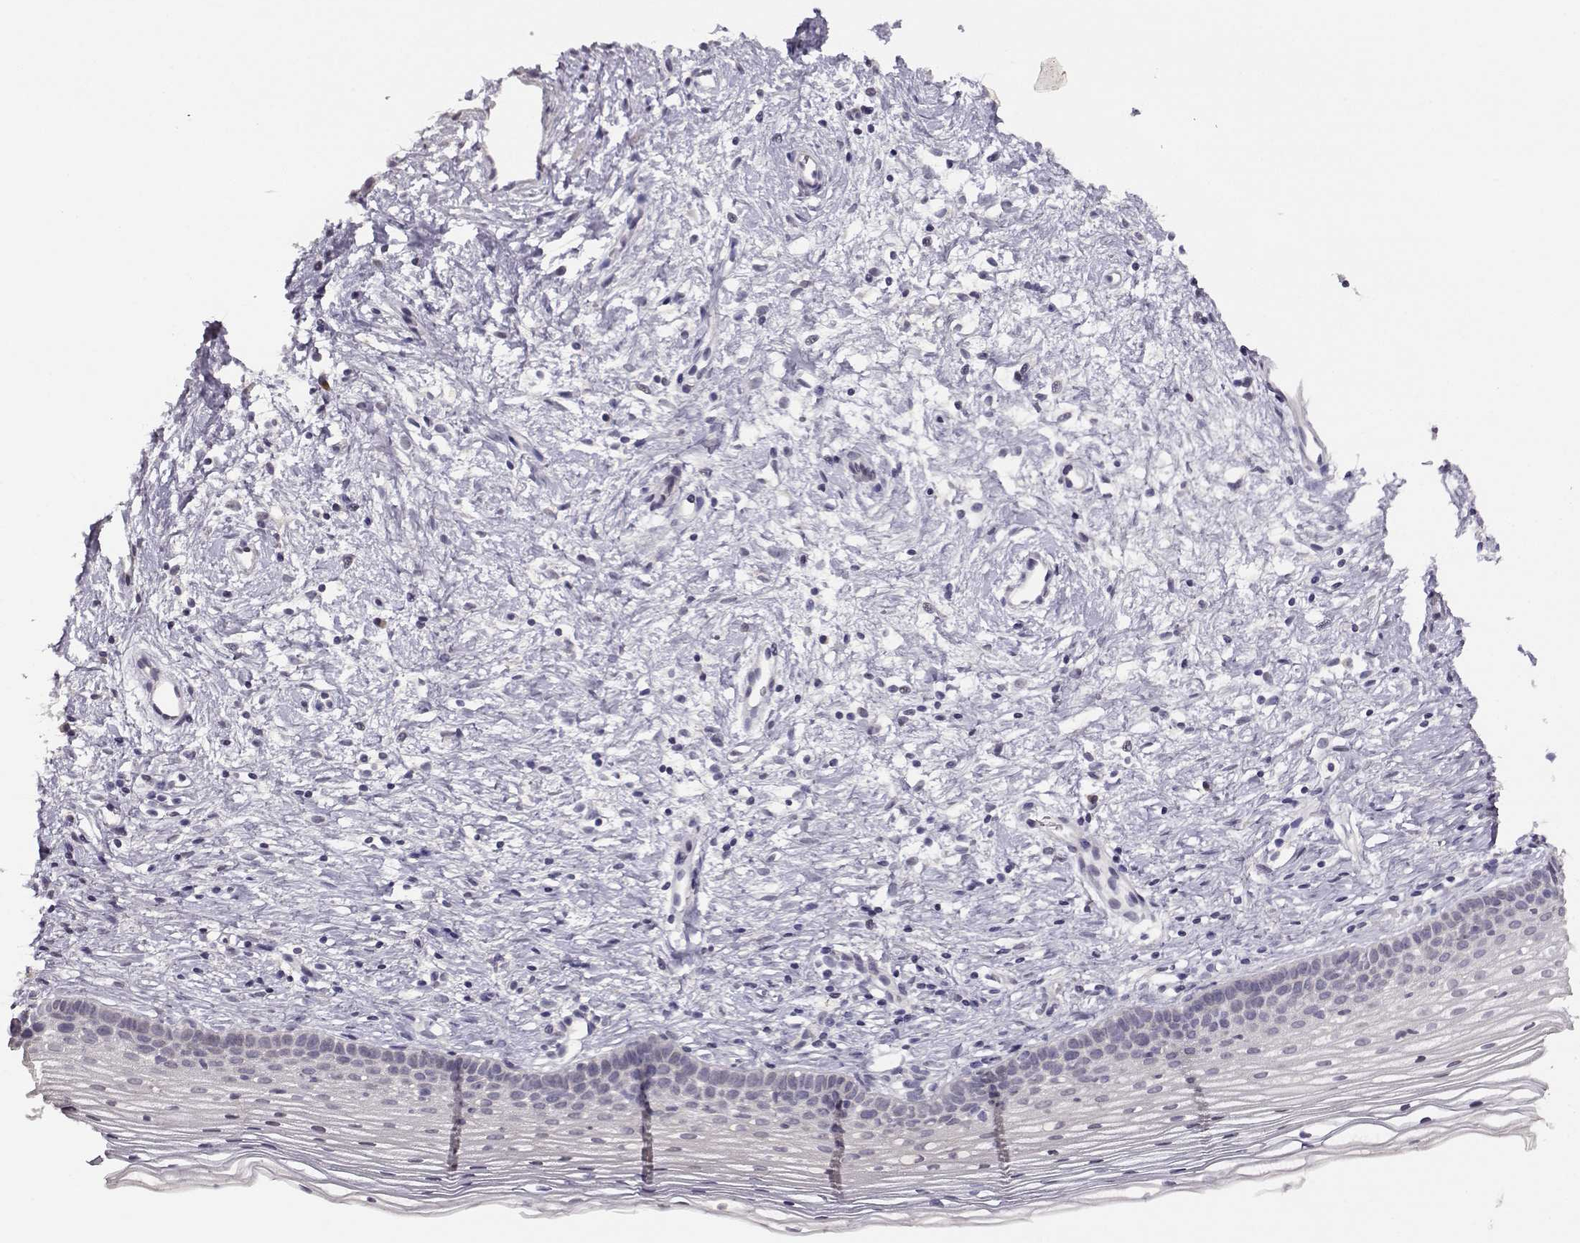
{"staining": {"intensity": "negative", "quantity": "none", "location": "none"}, "tissue": "cervix", "cell_type": "Glandular cells", "image_type": "normal", "snomed": [{"axis": "morphology", "description": "Normal tissue, NOS"}, {"axis": "topography", "description": "Cervix"}], "caption": "Human cervix stained for a protein using immunohistochemistry shows no staining in glandular cells.", "gene": "RHOXF2", "patient": {"sex": "female", "age": 39}}